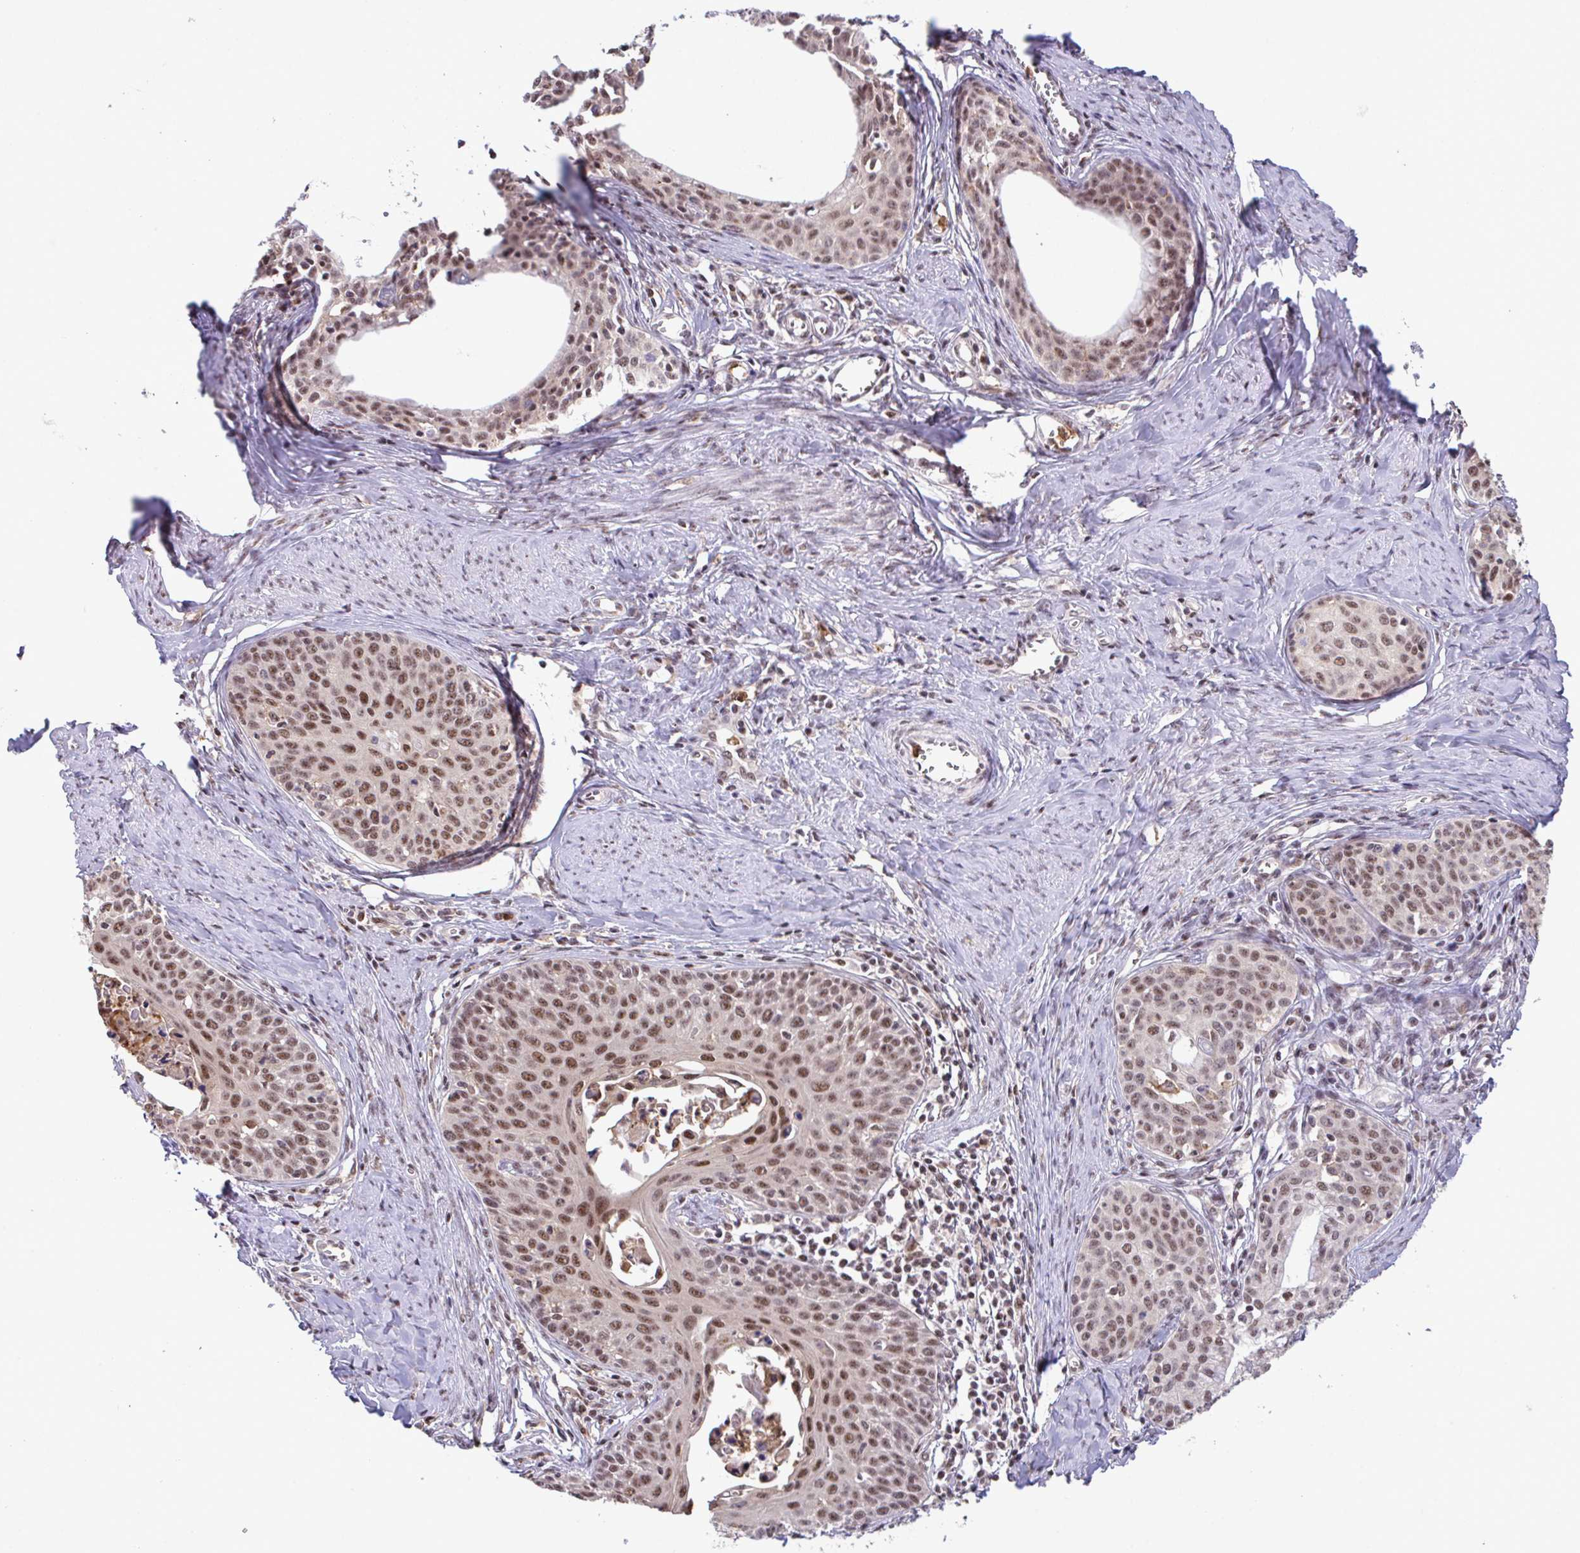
{"staining": {"intensity": "moderate", "quantity": ">75%", "location": "nuclear"}, "tissue": "cervical cancer", "cell_type": "Tumor cells", "image_type": "cancer", "snomed": [{"axis": "morphology", "description": "Squamous cell carcinoma, NOS"}, {"axis": "morphology", "description": "Adenocarcinoma, NOS"}, {"axis": "topography", "description": "Cervix"}], "caption": "An immunohistochemistry photomicrograph of tumor tissue is shown. Protein staining in brown shows moderate nuclear positivity in cervical cancer (adenocarcinoma) within tumor cells. Nuclei are stained in blue.", "gene": "OR6K3", "patient": {"sex": "female", "age": 52}}